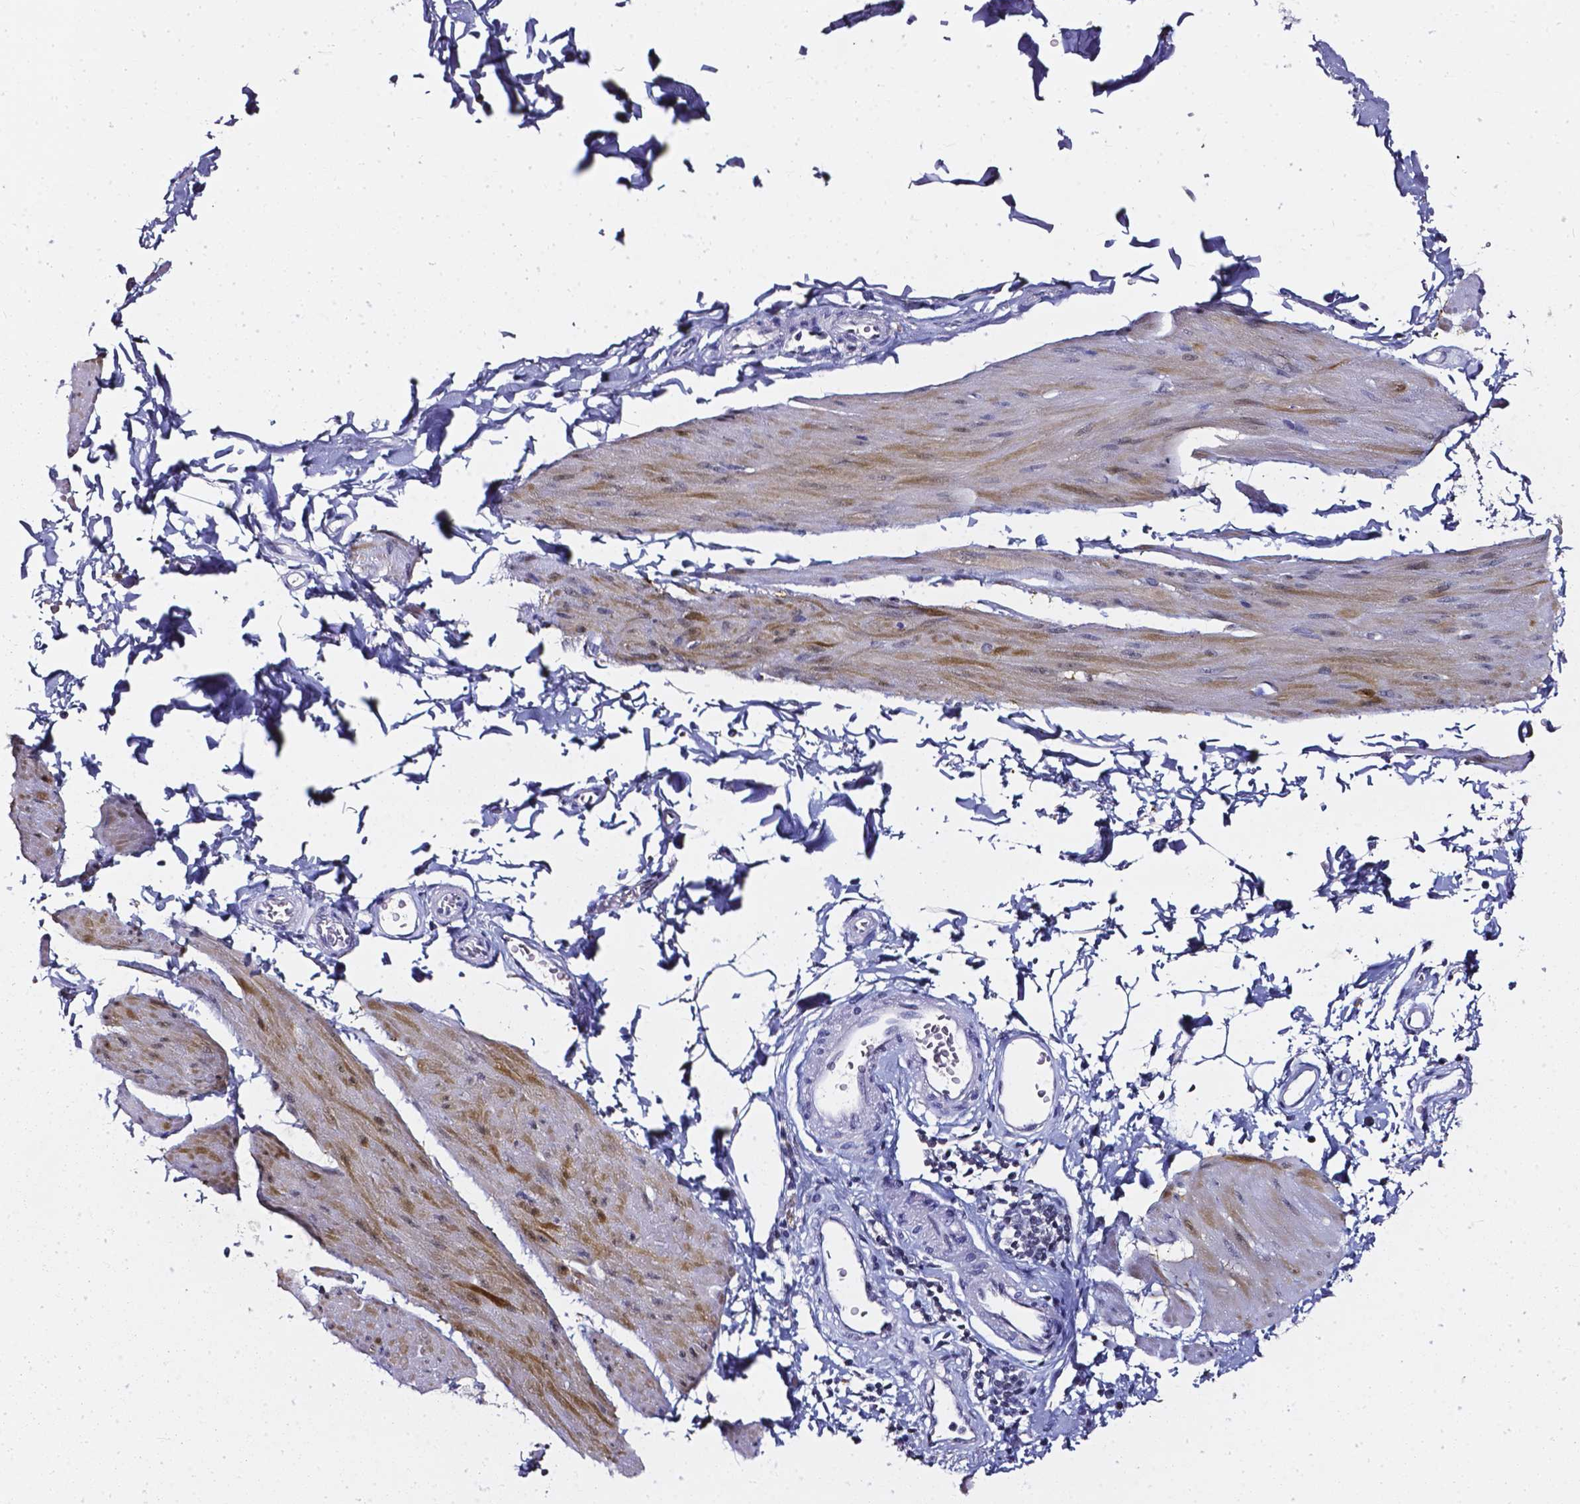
{"staining": {"intensity": "moderate", "quantity": "<25%", "location": "cytoplasmic/membranous,nuclear"}, "tissue": "smooth muscle", "cell_type": "Smooth muscle cells", "image_type": "normal", "snomed": [{"axis": "morphology", "description": "Normal tissue, NOS"}, {"axis": "topography", "description": "Adipose tissue"}, {"axis": "topography", "description": "Smooth muscle"}, {"axis": "topography", "description": "Peripheral nerve tissue"}], "caption": "IHC image of unremarkable smooth muscle: smooth muscle stained using immunohistochemistry (IHC) shows low levels of moderate protein expression localized specifically in the cytoplasmic/membranous,nuclear of smooth muscle cells, appearing as a cytoplasmic/membranous,nuclear brown color.", "gene": "AKR1B10", "patient": {"sex": "male", "age": 83}}